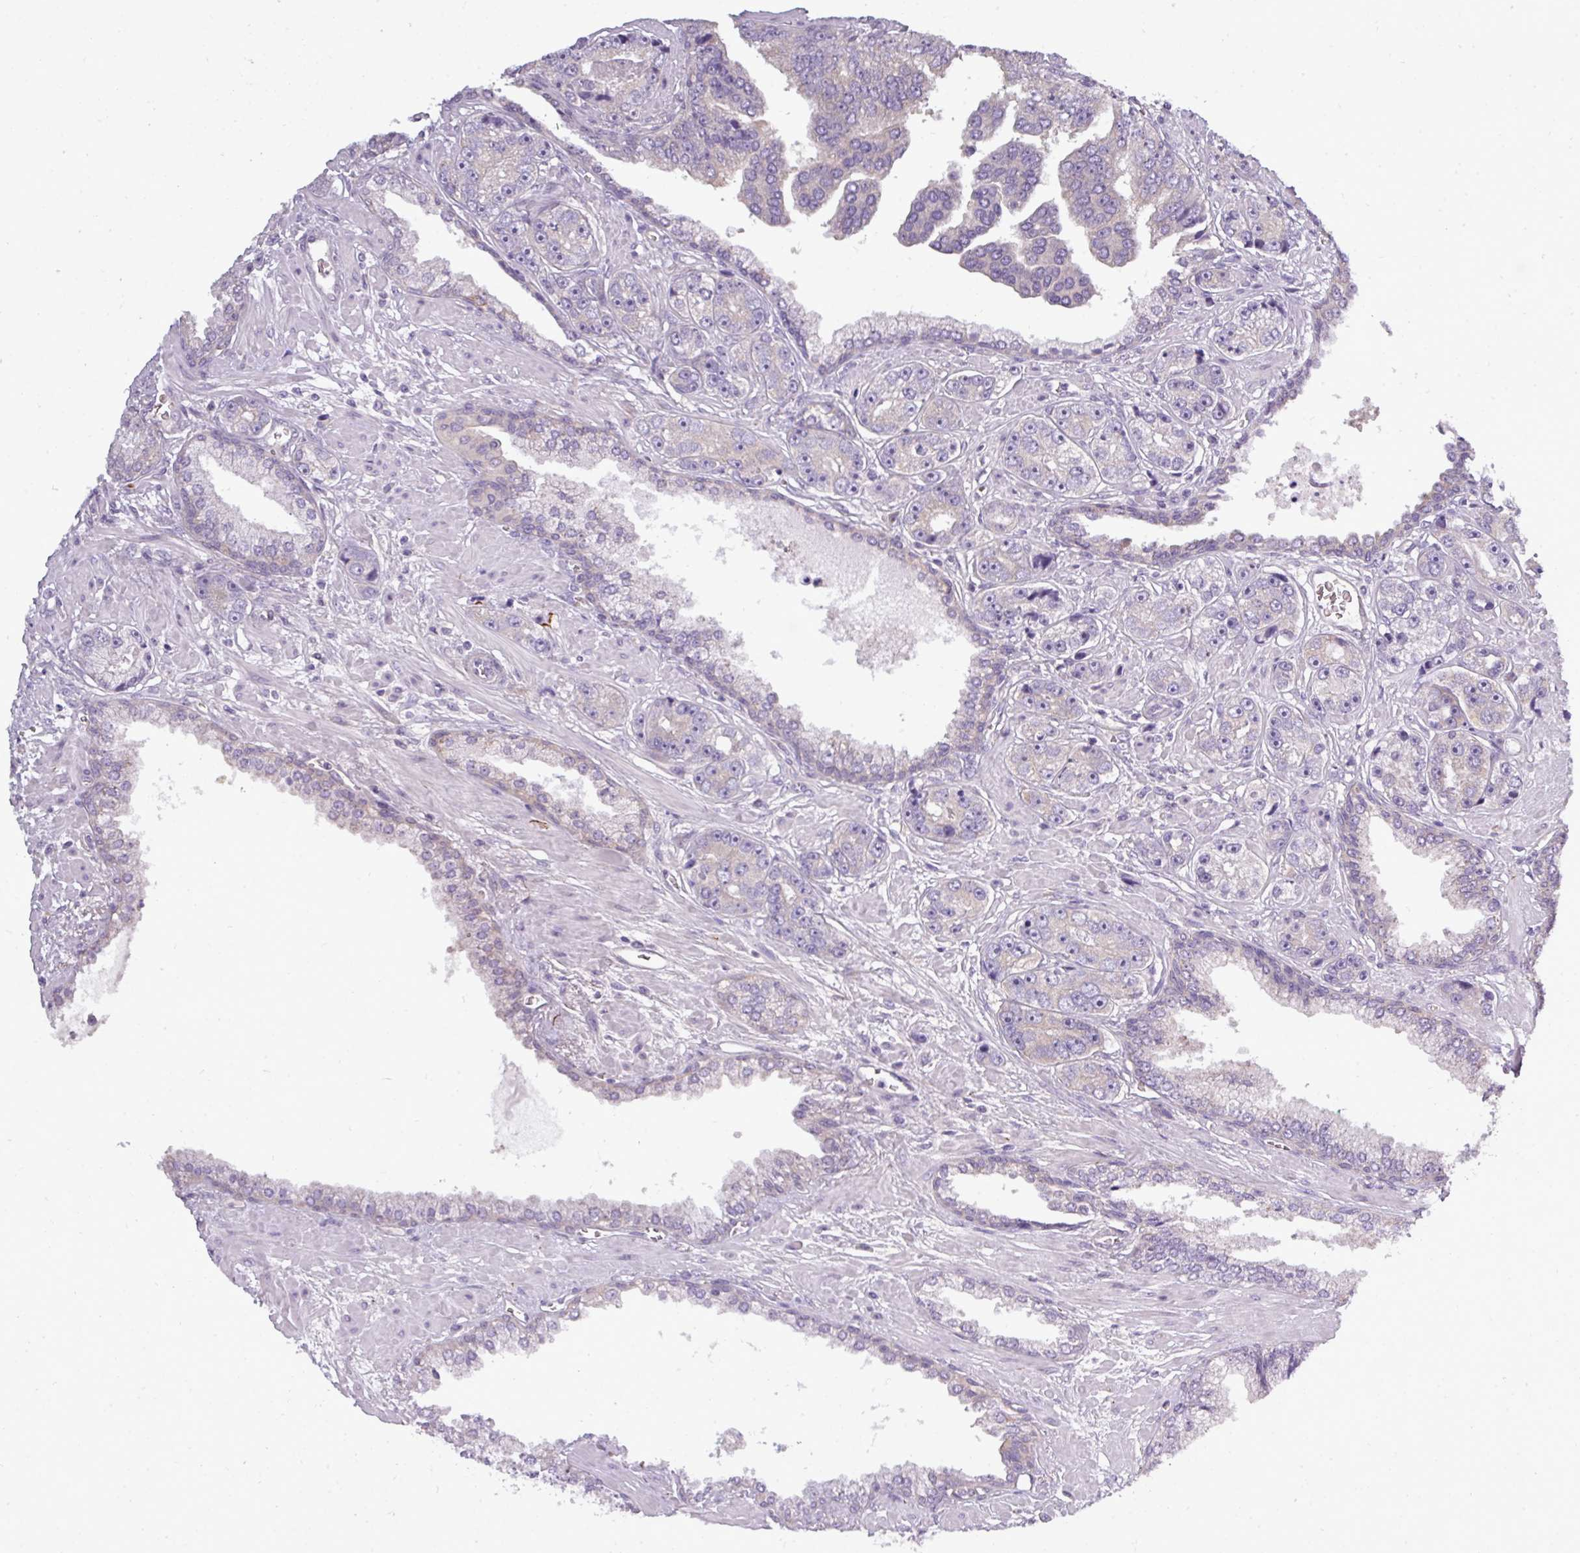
{"staining": {"intensity": "negative", "quantity": "none", "location": "none"}, "tissue": "prostate cancer", "cell_type": "Tumor cells", "image_type": "cancer", "snomed": [{"axis": "morphology", "description": "Adenocarcinoma, High grade"}, {"axis": "topography", "description": "Prostate"}], "caption": "Immunohistochemistry (IHC) photomicrograph of neoplastic tissue: prostate cancer stained with DAB (3,3'-diaminobenzidine) exhibits no significant protein staining in tumor cells. (DAB (3,3'-diaminobenzidine) immunohistochemistry (IHC) visualized using brightfield microscopy, high magnification).", "gene": "DNAAF9", "patient": {"sex": "male", "age": 71}}